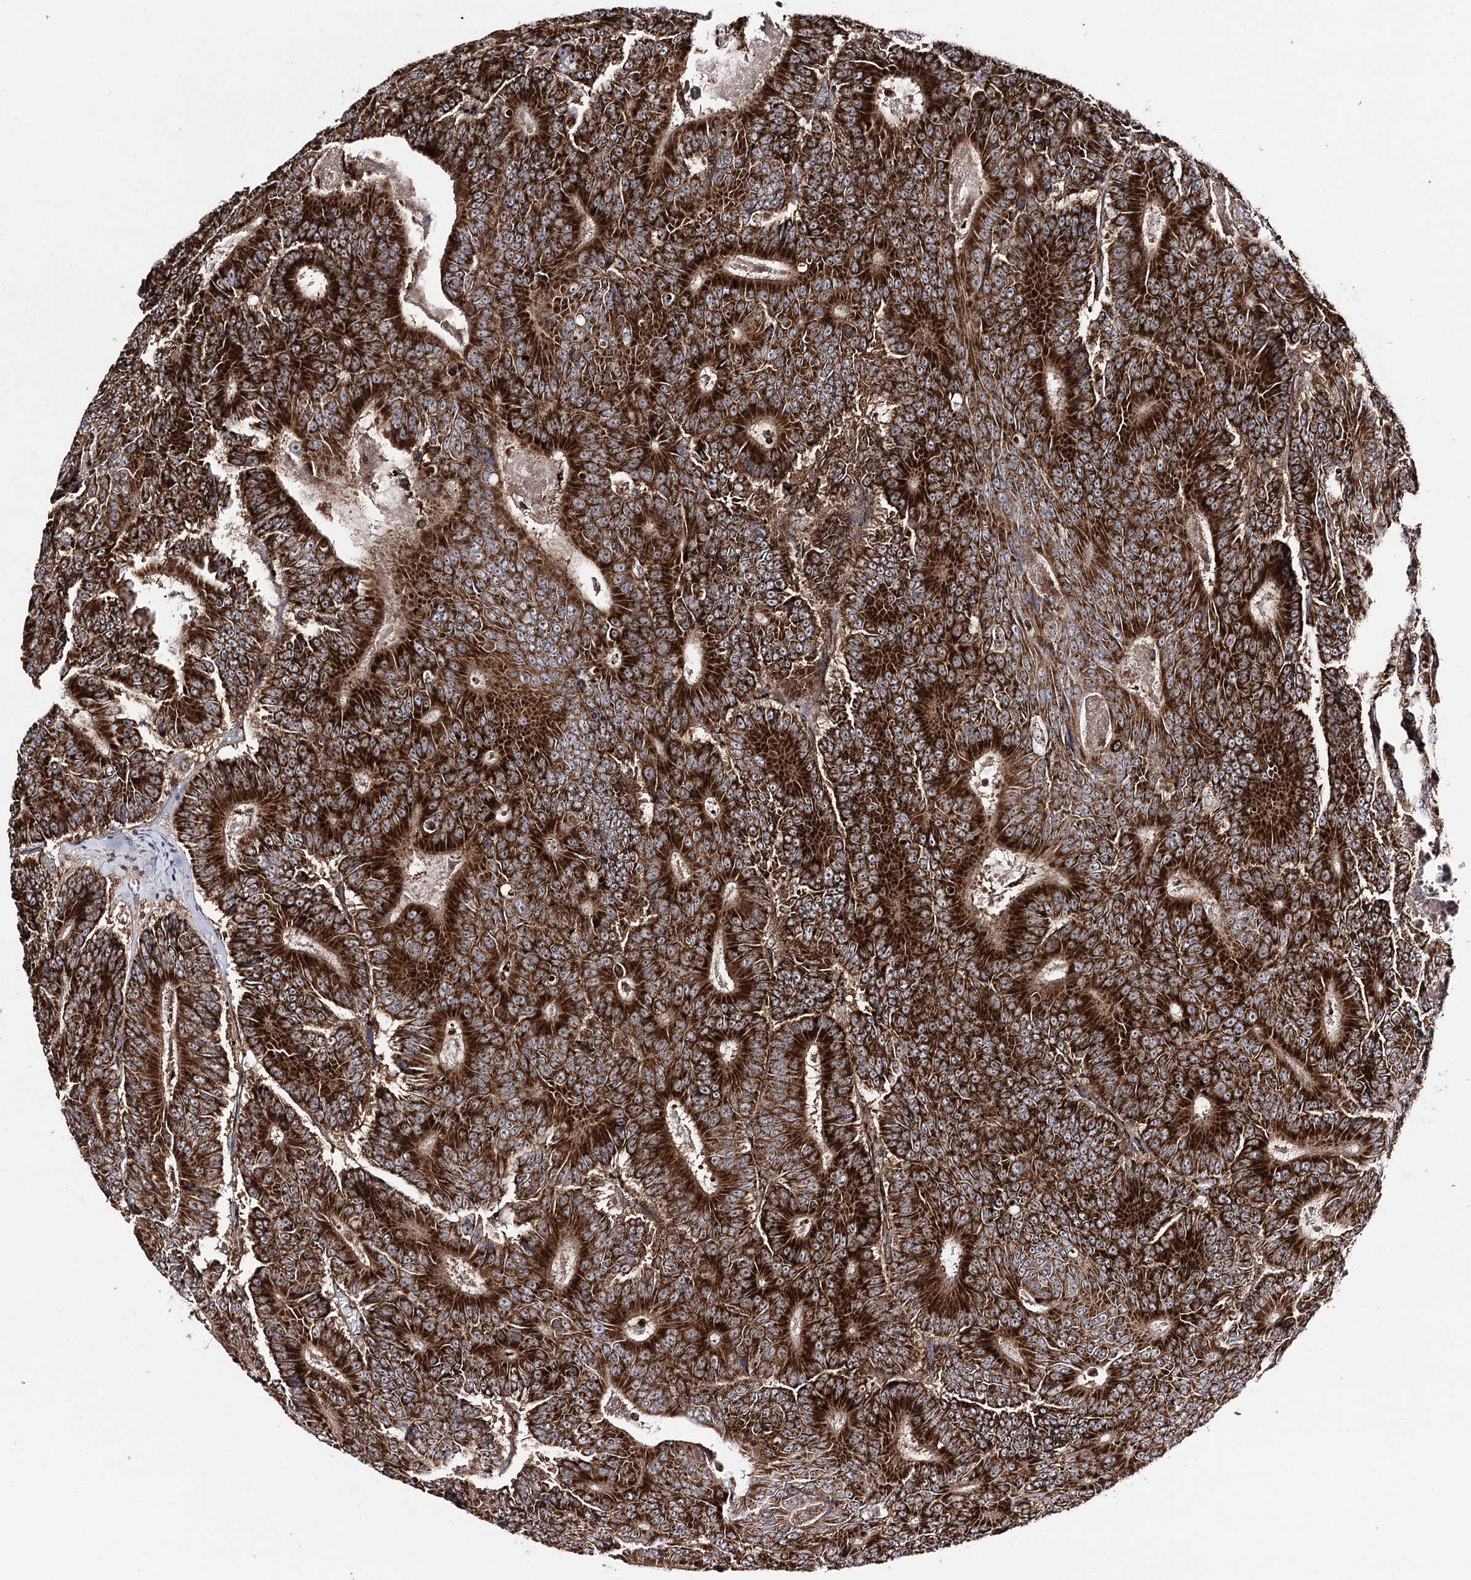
{"staining": {"intensity": "strong", "quantity": ">75%", "location": "cytoplasmic/membranous"}, "tissue": "colorectal cancer", "cell_type": "Tumor cells", "image_type": "cancer", "snomed": [{"axis": "morphology", "description": "Adenocarcinoma, NOS"}, {"axis": "topography", "description": "Colon"}], "caption": "About >75% of tumor cells in adenocarcinoma (colorectal) demonstrate strong cytoplasmic/membranous protein positivity as visualized by brown immunohistochemical staining.", "gene": "MIB1", "patient": {"sex": "male", "age": 83}}